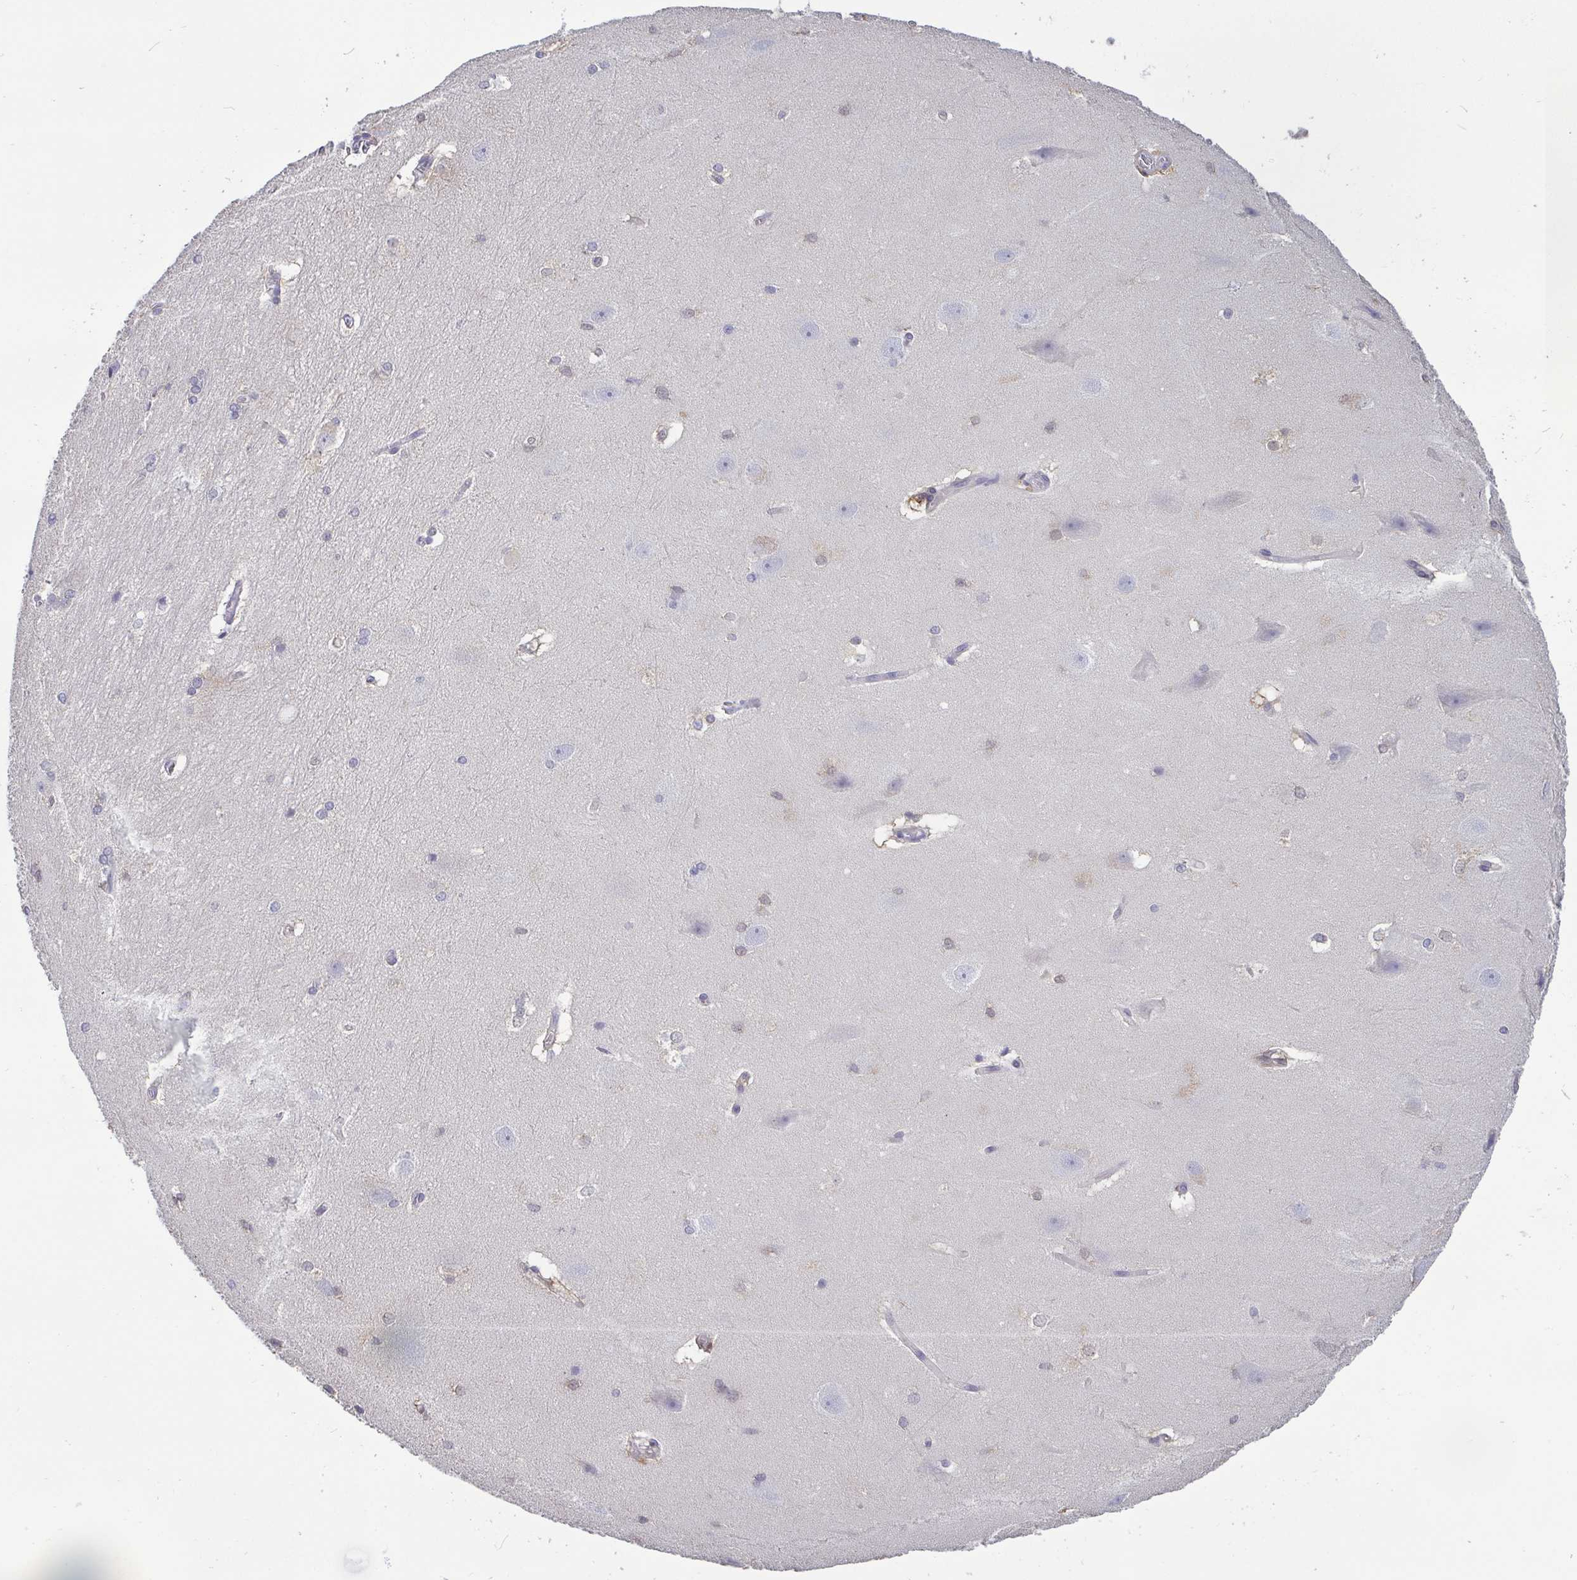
{"staining": {"intensity": "weak", "quantity": "<25%", "location": "cytoplasmic/membranous,nuclear"}, "tissue": "hippocampus", "cell_type": "Glial cells", "image_type": "normal", "snomed": [{"axis": "morphology", "description": "Normal tissue, NOS"}, {"axis": "topography", "description": "Cerebral cortex"}, {"axis": "topography", "description": "Hippocampus"}], "caption": "Immunohistochemistry (IHC) micrograph of normal hippocampus: hippocampus stained with DAB (3,3'-diaminobenzidine) reveals no significant protein staining in glial cells.", "gene": "IDH1", "patient": {"sex": "female", "age": 19}}